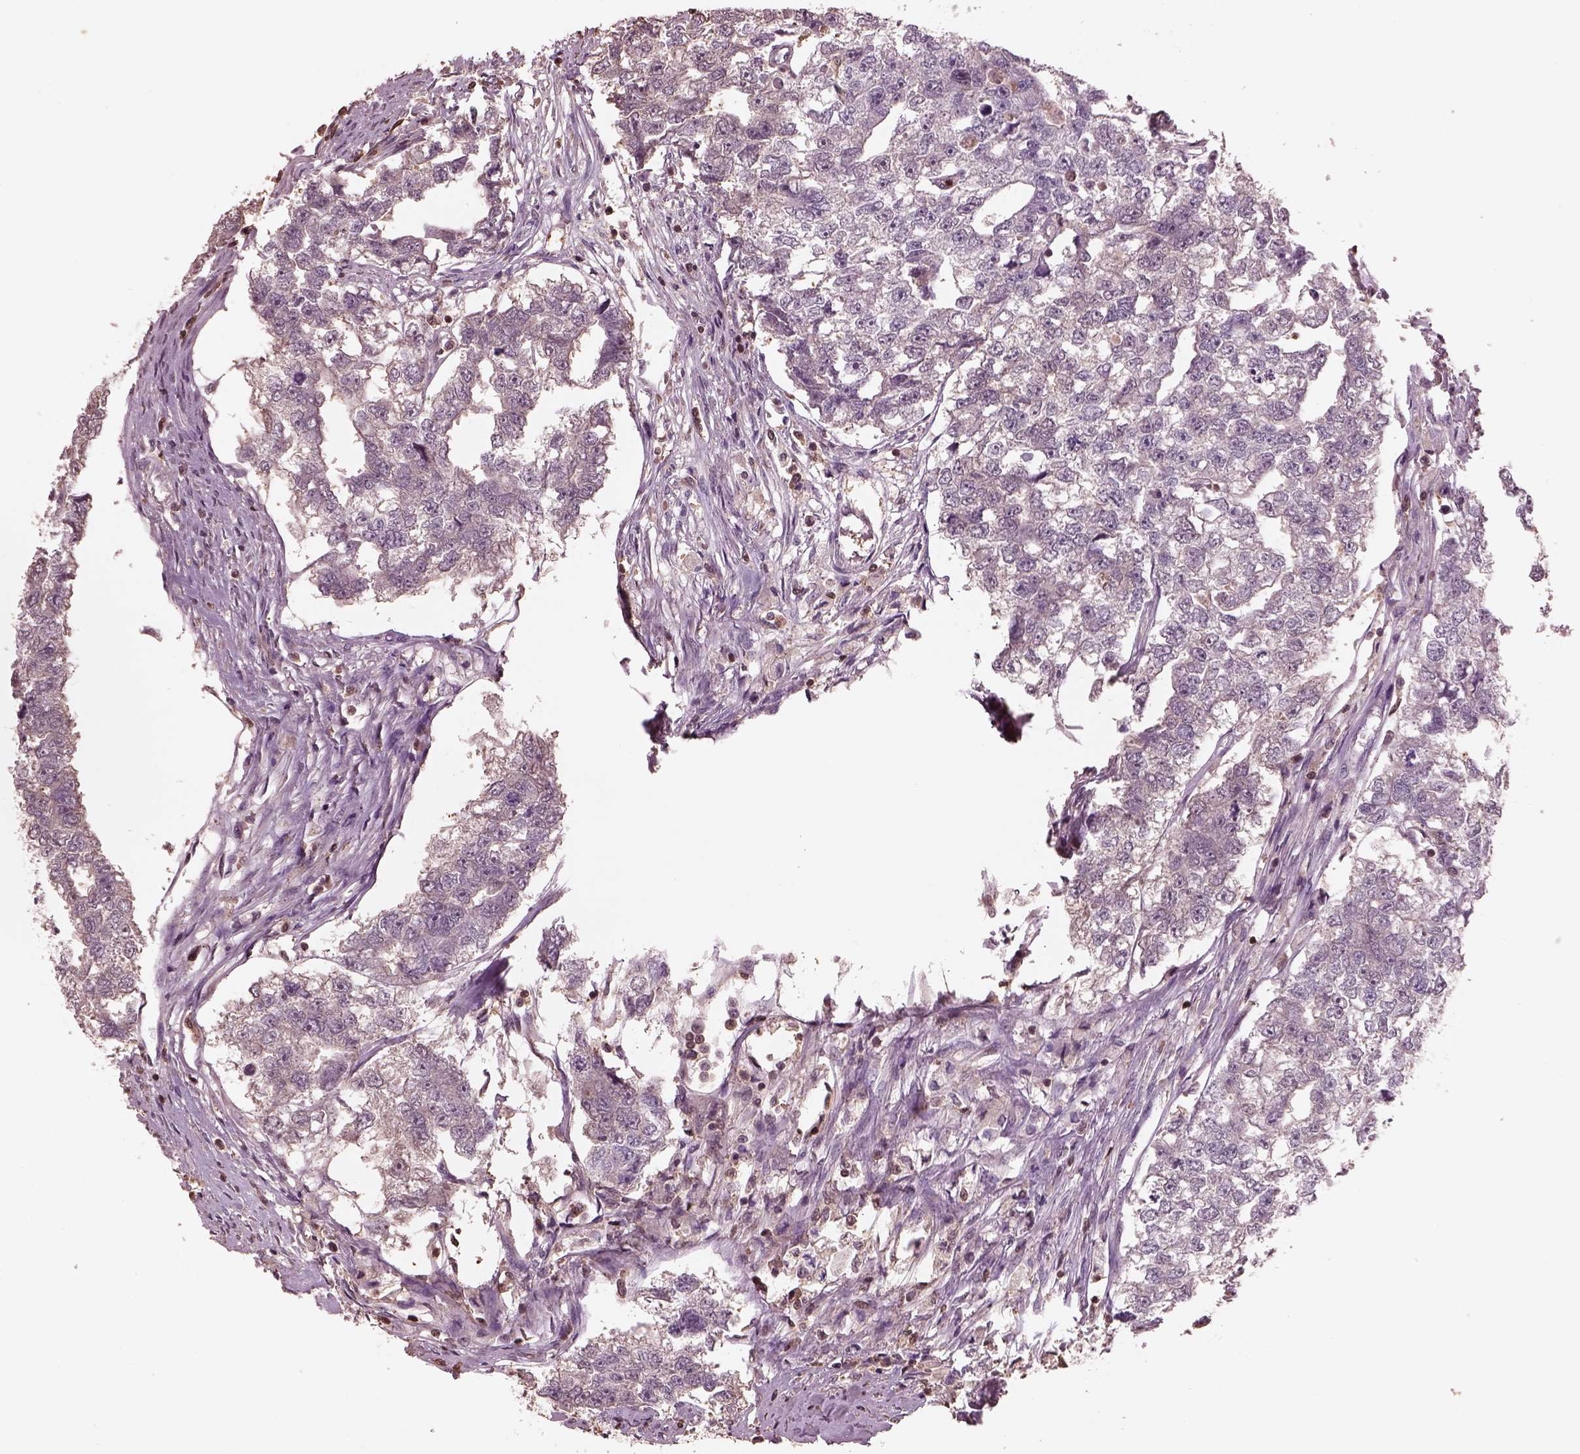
{"staining": {"intensity": "weak", "quantity": "25%-75%", "location": "cytoplasmic/membranous"}, "tissue": "testis cancer", "cell_type": "Tumor cells", "image_type": "cancer", "snomed": [{"axis": "morphology", "description": "Carcinoma, Embryonal, NOS"}, {"axis": "morphology", "description": "Teratoma, malignant, NOS"}, {"axis": "topography", "description": "Testis"}], "caption": "An image of human malignant teratoma (testis) stained for a protein displays weak cytoplasmic/membranous brown staining in tumor cells.", "gene": "IL31RA", "patient": {"sex": "male", "age": 44}}